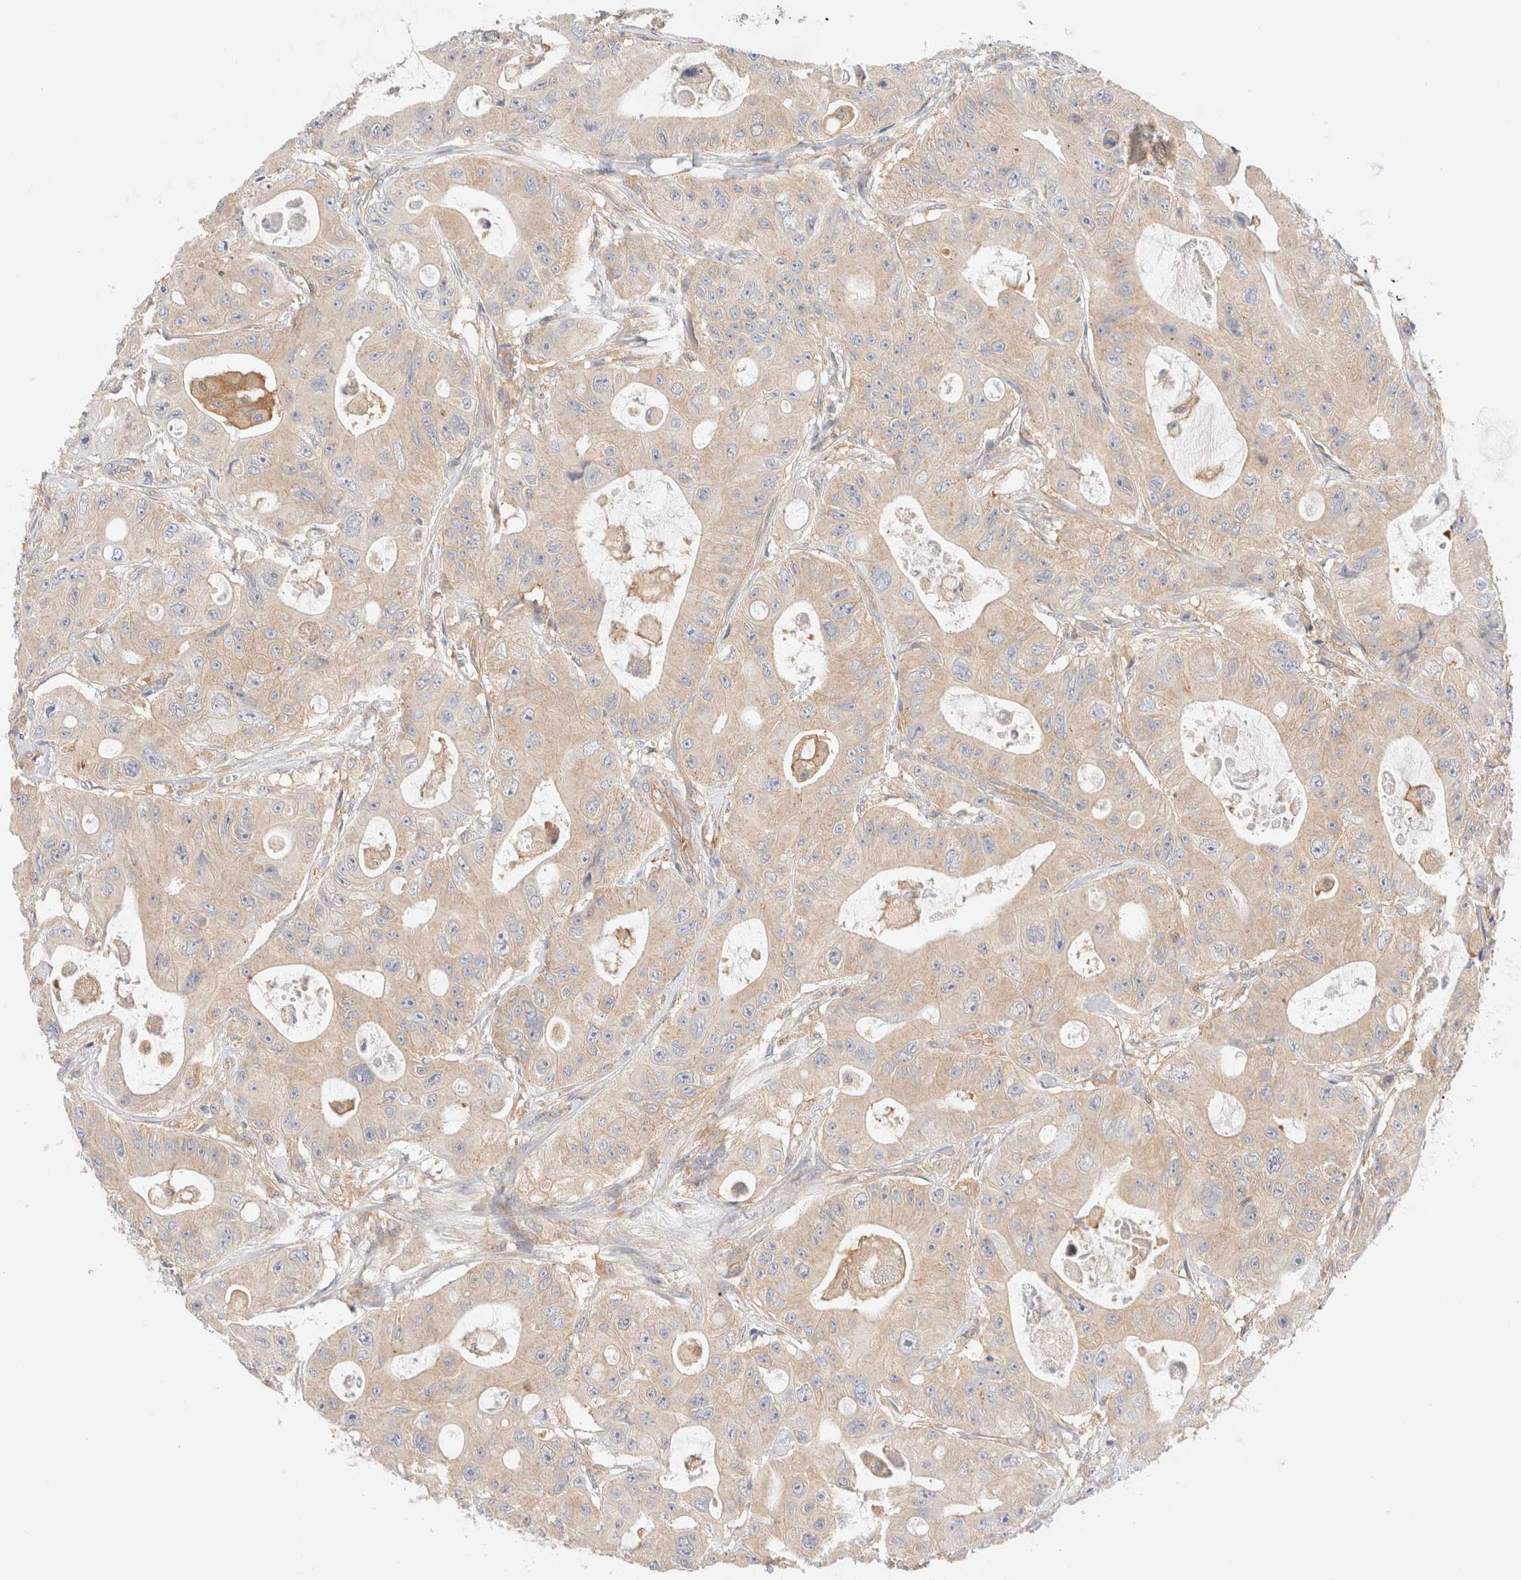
{"staining": {"intensity": "weak", "quantity": ">75%", "location": "cytoplasmic/membranous"}, "tissue": "colorectal cancer", "cell_type": "Tumor cells", "image_type": "cancer", "snomed": [{"axis": "morphology", "description": "Adenocarcinoma, NOS"}, {"axis": "topography", "description": "Colon"}], "caption": "There is low levels of weak cytoplasmic/membranous positivity in tumor cells of adenocarcinoma (colorectal), as demonstrated by immunohistochemical staining (brown color).", "gene": "RABEP1", "patient": {"sex": "female", "age": 46}}